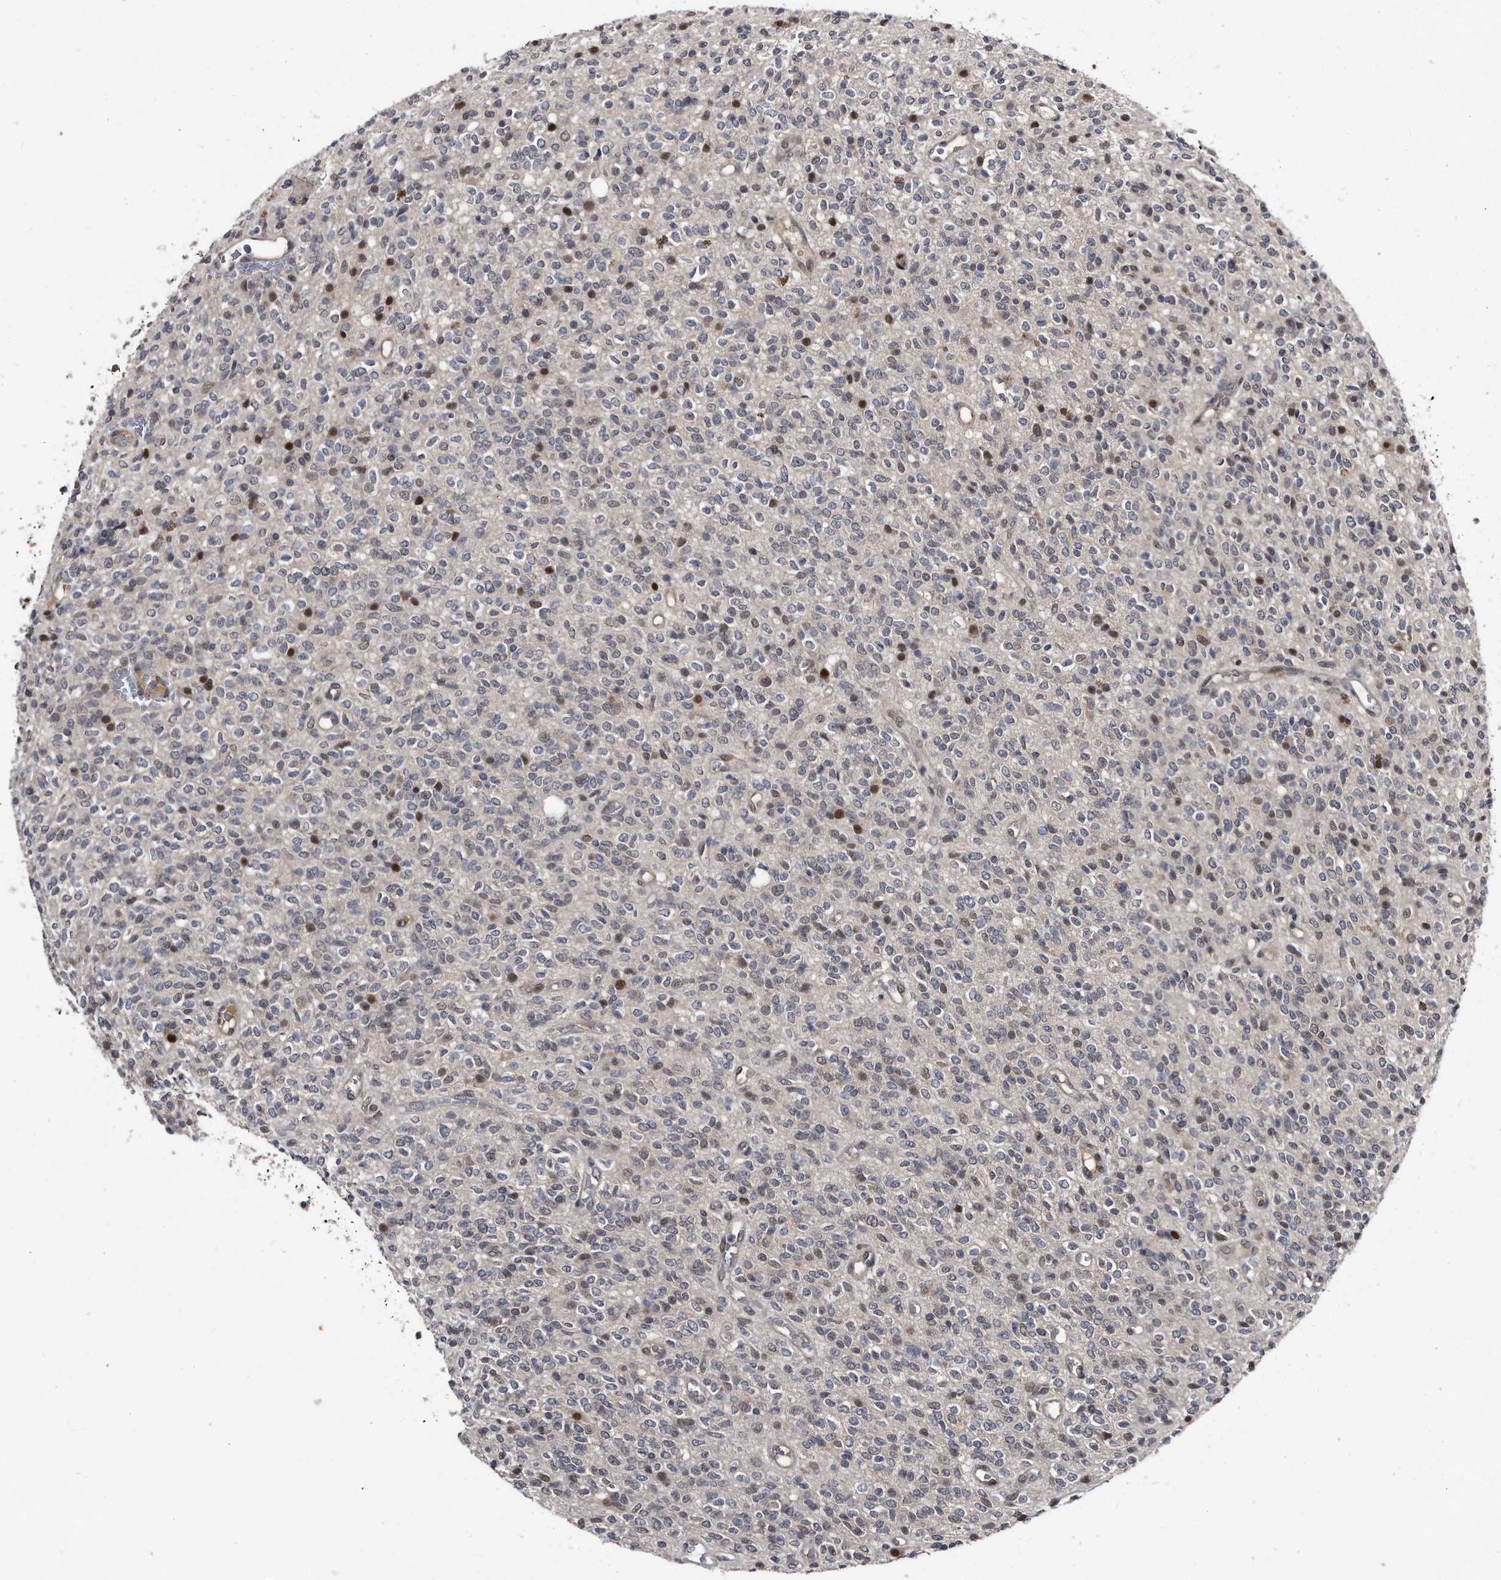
{"staining": {"intensity": "negative", "quantity": "none", "location": "none"}, "tissue": "glioma", "cell_type": "Tumor cells", "image_type": "cancer", "snomed": [{"axis": "morphology", "description": "Glioma, malignant, High grade"}, {"axis": "topography", "description": "Brain"}], "caption": "This is a histopathology image of IHC staining of glioma, which shows no positivity in tumor cells.", "gene": "RAD23B", "patient": {"sex": "male", "age": 34}}